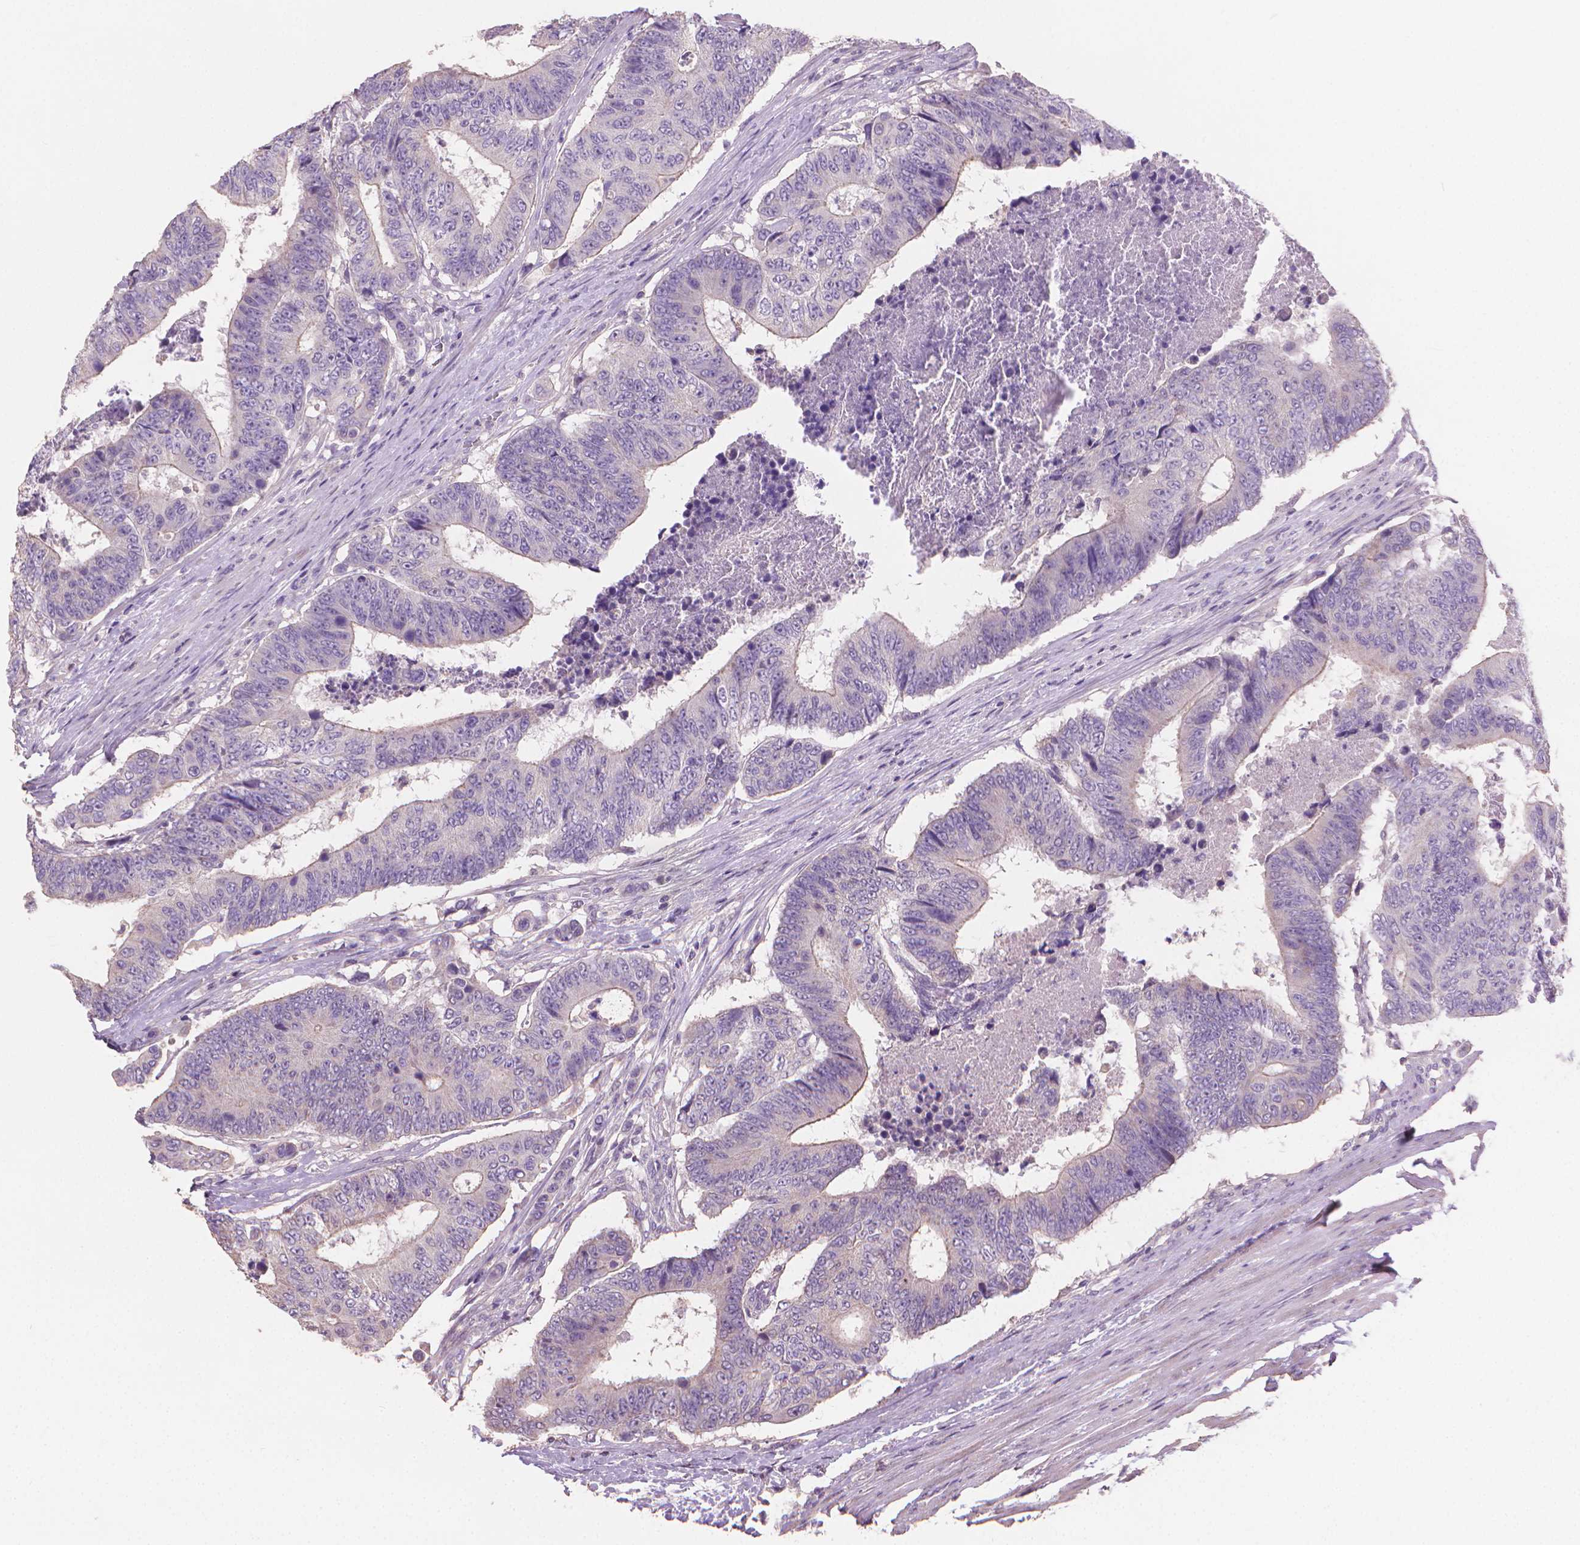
{"staining": {"intensity": "negative", "quantity": "none", "location": "none"}, "tissue": "colorectal cancer", "cell_type": "Tumor cells", "image_type": "cancer", "snomed": [{"axis": "morphology", "description": "Adenocarcinoma, NOS"}, {"axis": "topography", "description": "Colon"}], "caption": "Histopathology image shows no significant protein positivity in tumor cells of adenocarcinoma (colorectal).", "gene": "CATIP", "patient": {"sex": "female", "age": 48}}